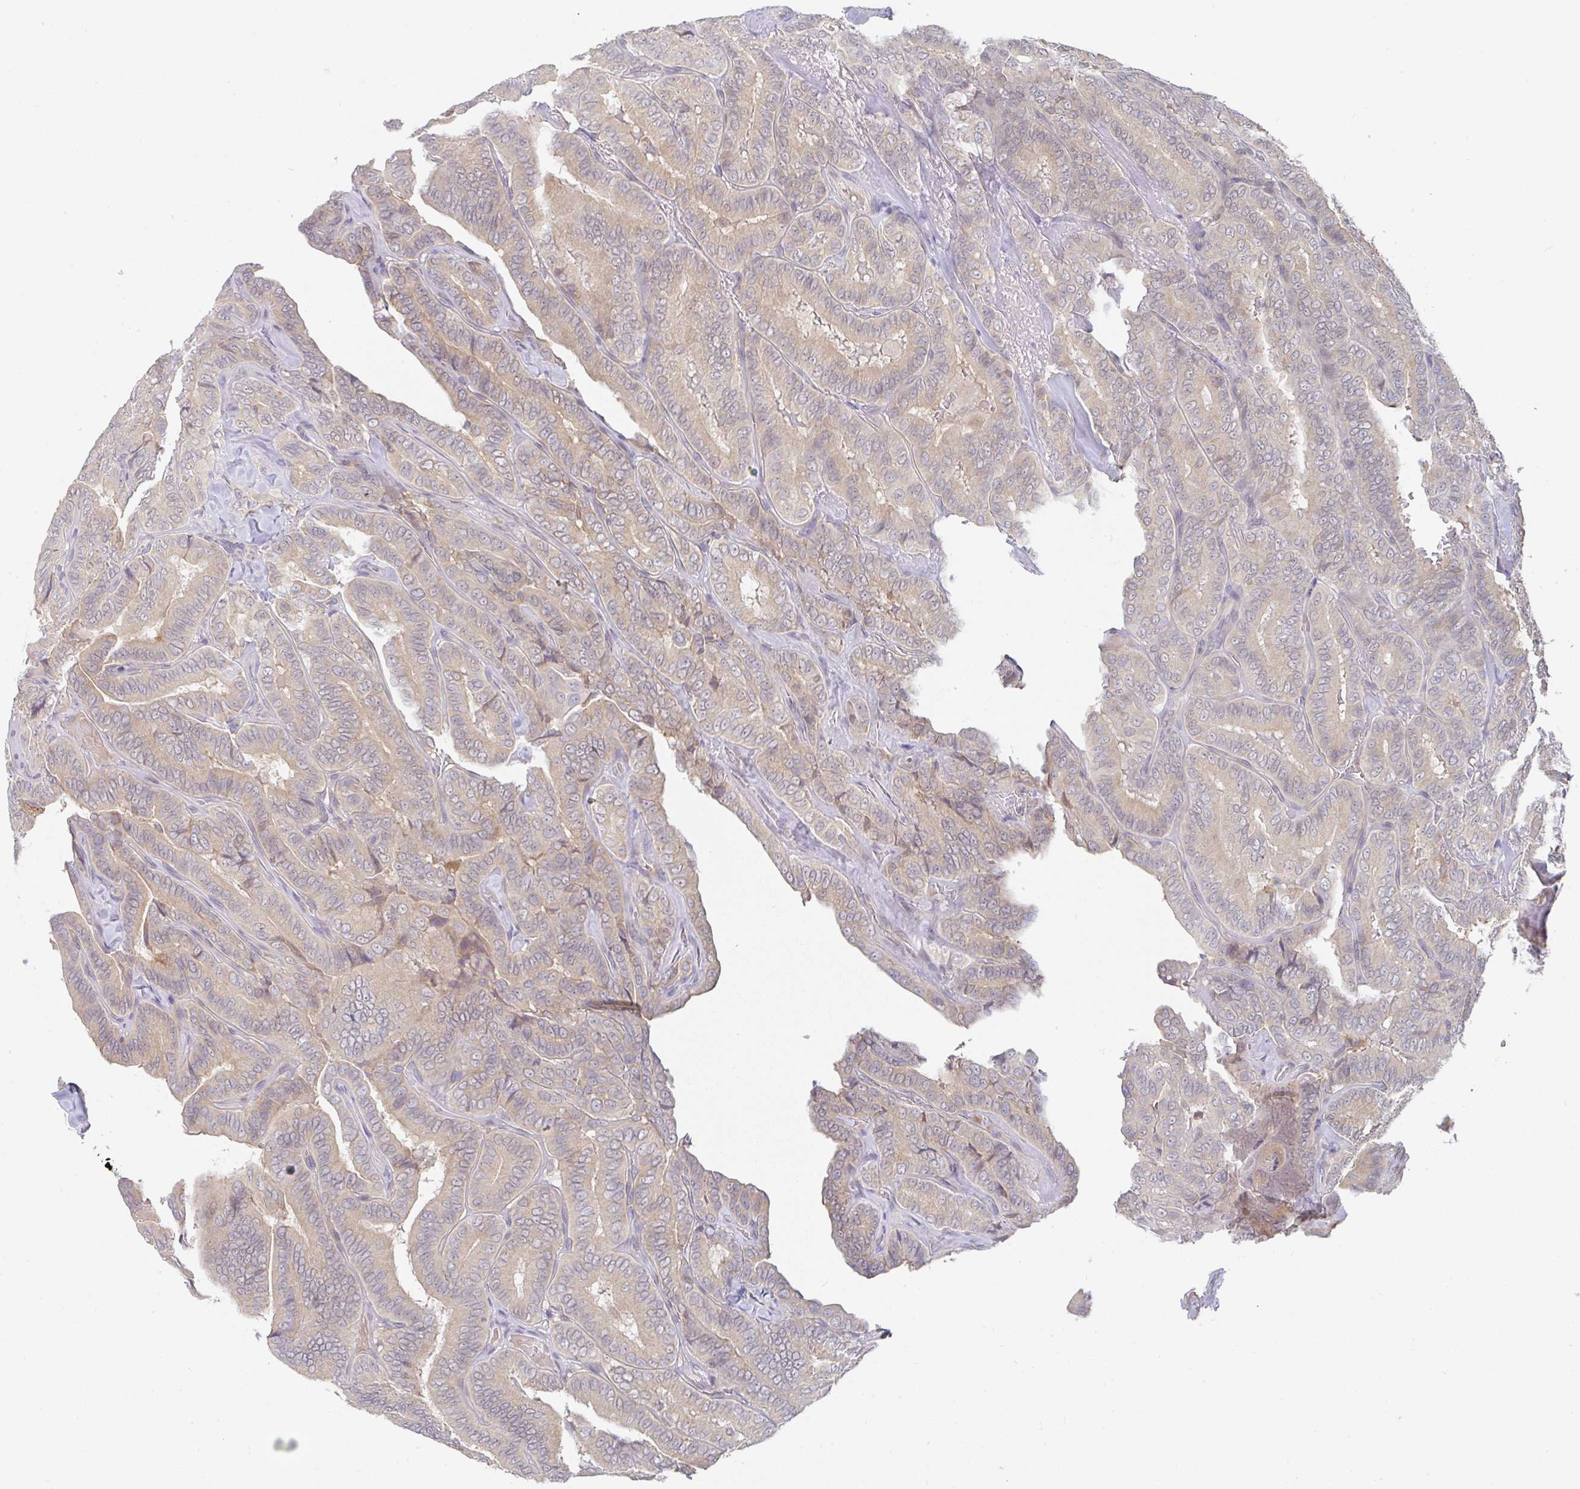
{"staining": {"intensity": "weak", "quantity": ">75%", "location": "cytoplasmic/membranous"}, "tissue": "thyroid cancer", "cell_type": "Tumor cells", "image_type": "cancer", "snomed": [{"axis": "morphology", "description": "Papillary adenocarcinoma, NOS"}, {"axis": "topography", "description": "Thyroid gland"}], "caption": "Thyroid cancer (papillary adenocarcinoma) stained with a protein marker exhibits weak staining in tumor cells.", "gene": "DERL2", "patient": {"sex": "male", "age": 61}}